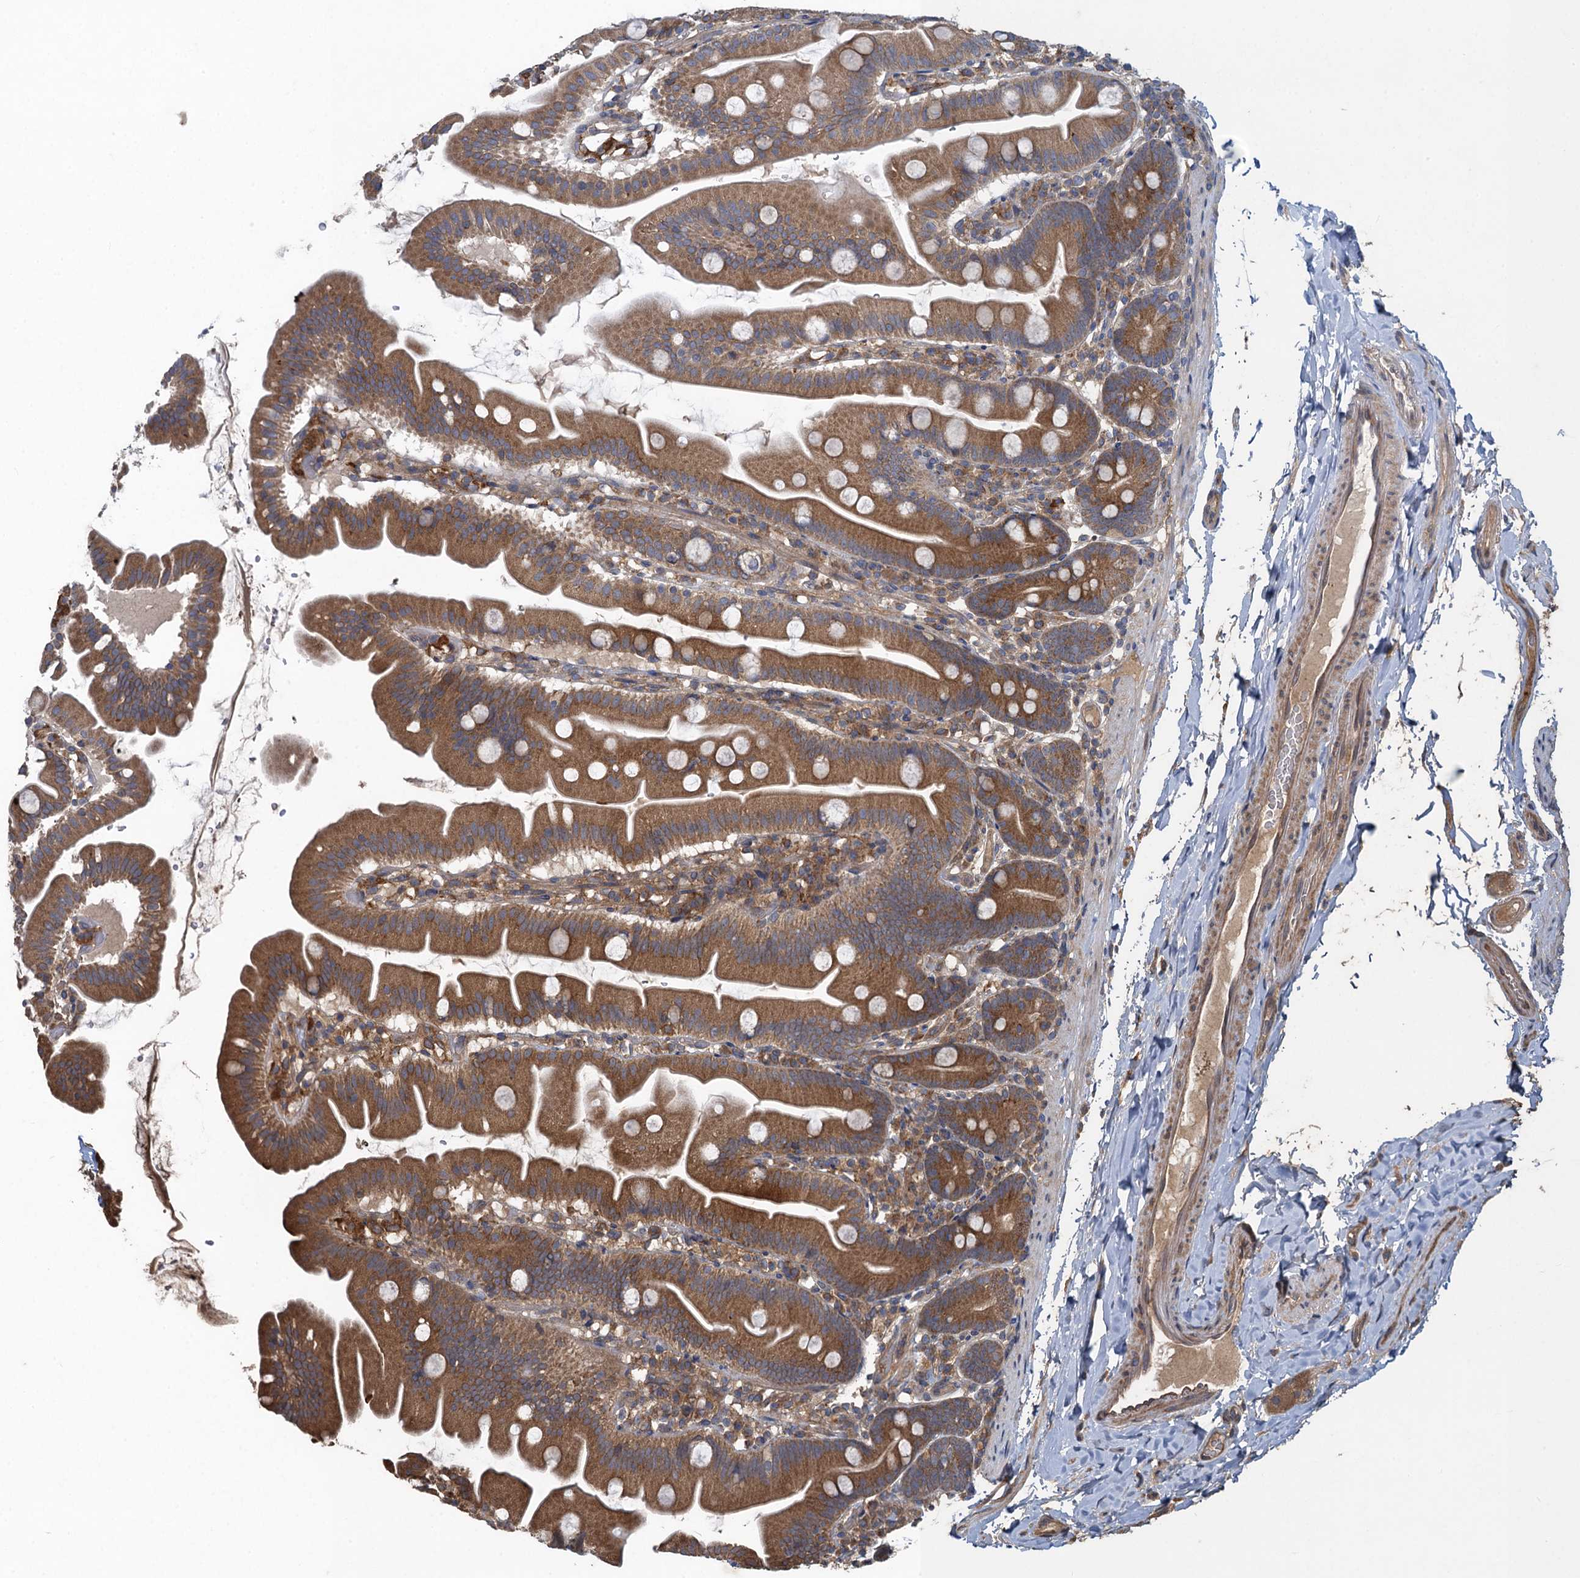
{"staining": {"intensity": "moderate", "quantity": ">75%", "location": "cytoplasmic/membranous"}, "tissue": "small intestine", "cell_type": "Glandular cells", "image_type": "normal", "snomed": [{"axis": "morphology", "description": "Normal tissue, NOS"}, {"axis": "topography", "description": "Small intestine"}], "caption": "Immunohistochemistry (IHC) staining of normal small intestine, which displays medium levels of moderate cytoplasmic/membranous staining in approximately >75% of glandular cells indicating moderate cytoplasmic/membranous protein positivity. The staining was performed using DAB (3,3'-diaminobenzidine) (brown) for protein detection and nuclei were counterstained in hematoxylin (blue).", "gene": "SNAP29", "patient": {"sex": "female", "age": 68}}